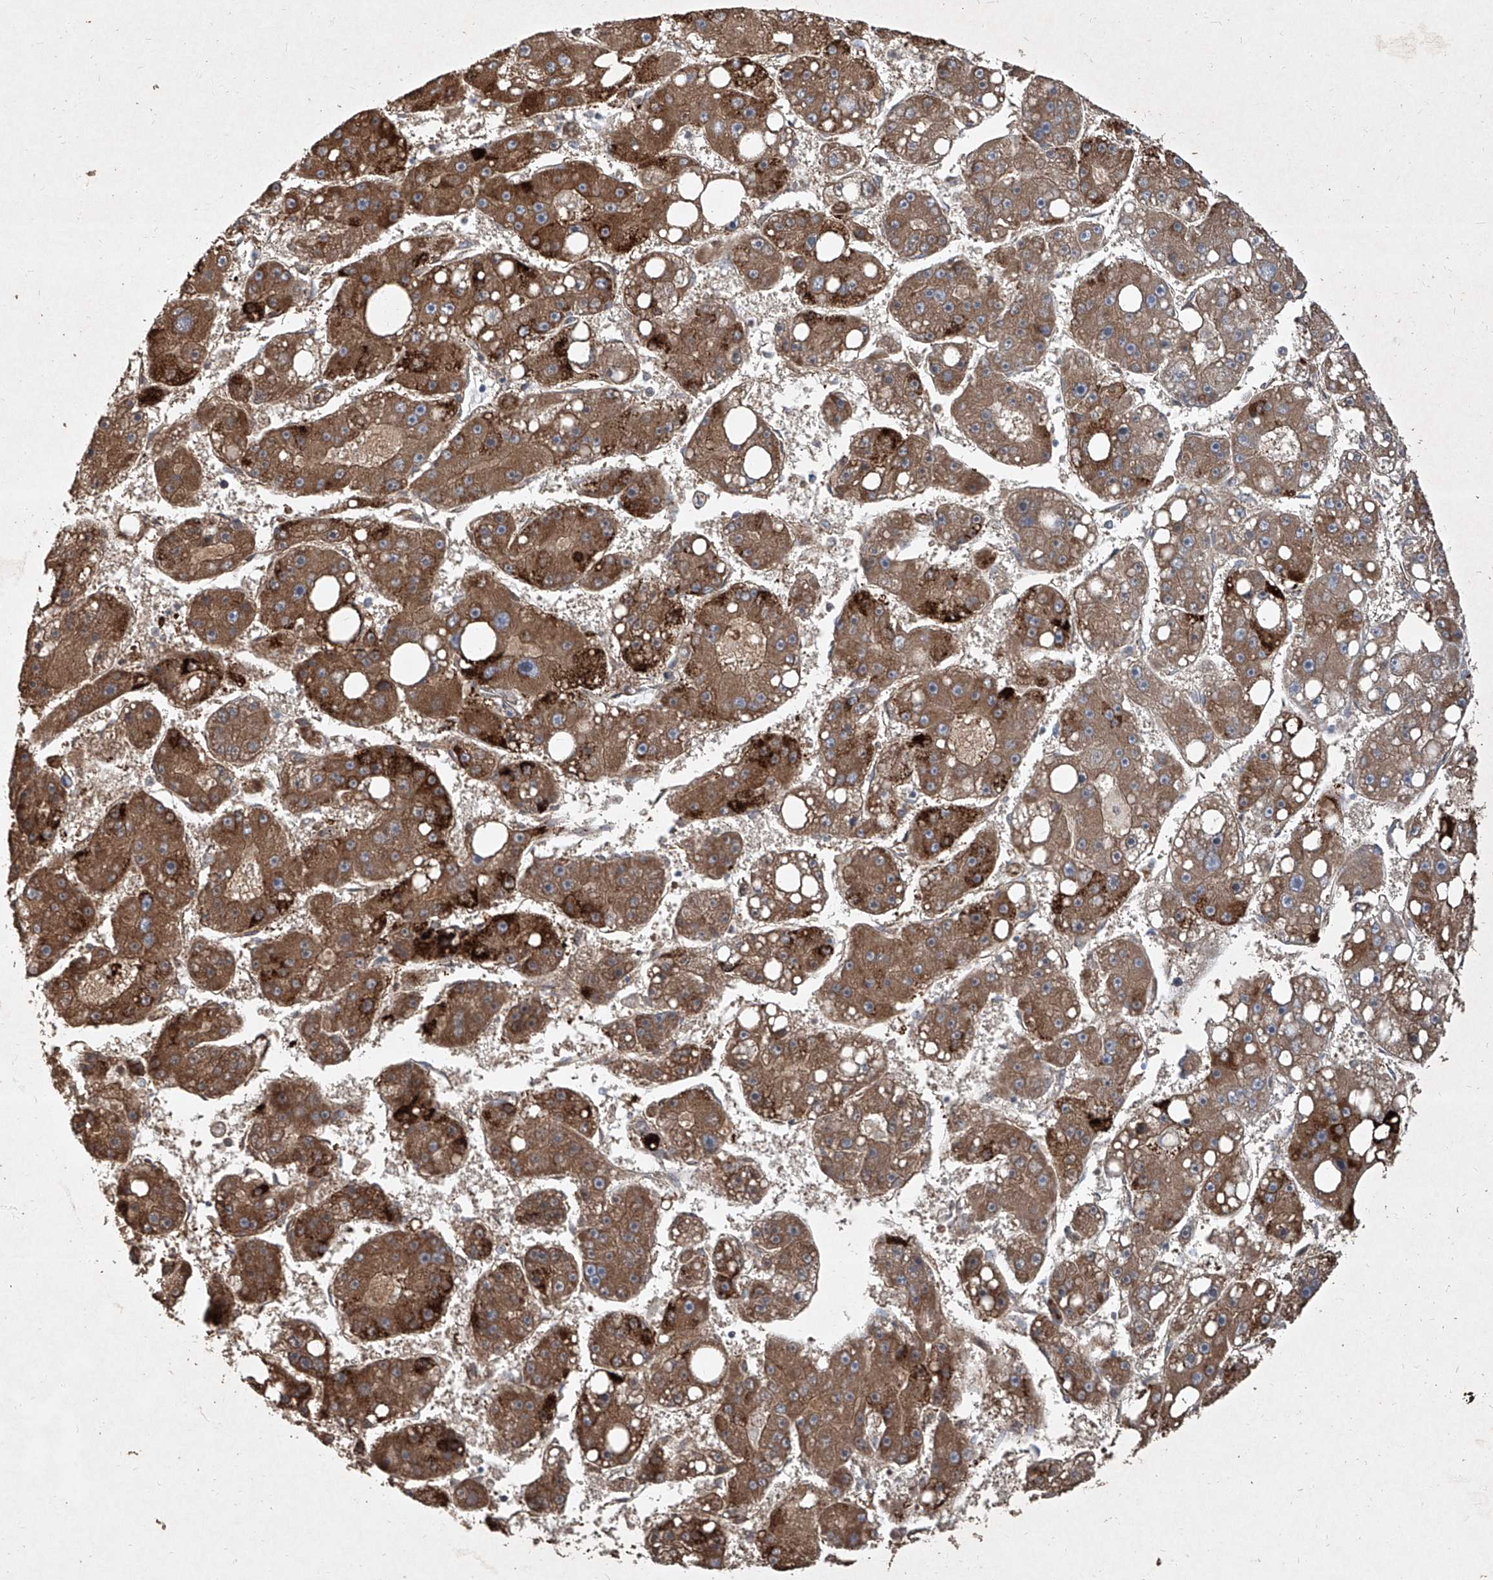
{"staining": {"intensity": "strong", "quantity": ">75%", "location": "cytoplasmic/membranous"}, "tissue": "liver cancer", "cell_type": "Tumor cells", "image_type": "cancer", "snomed": [{"axis": "morphology", "description": "Carcinoma, Hepatocellular, NOS"}, {"axis": "topography", "description": "Liver"}], "caption": "Human liver cancer stained with a brown dye reveals strong cytoplasmic/membranous positive positivity in approximately >75% of tumor cells.", "gene": "CCN1", "patient": {"sex": "female", "age": 61}}